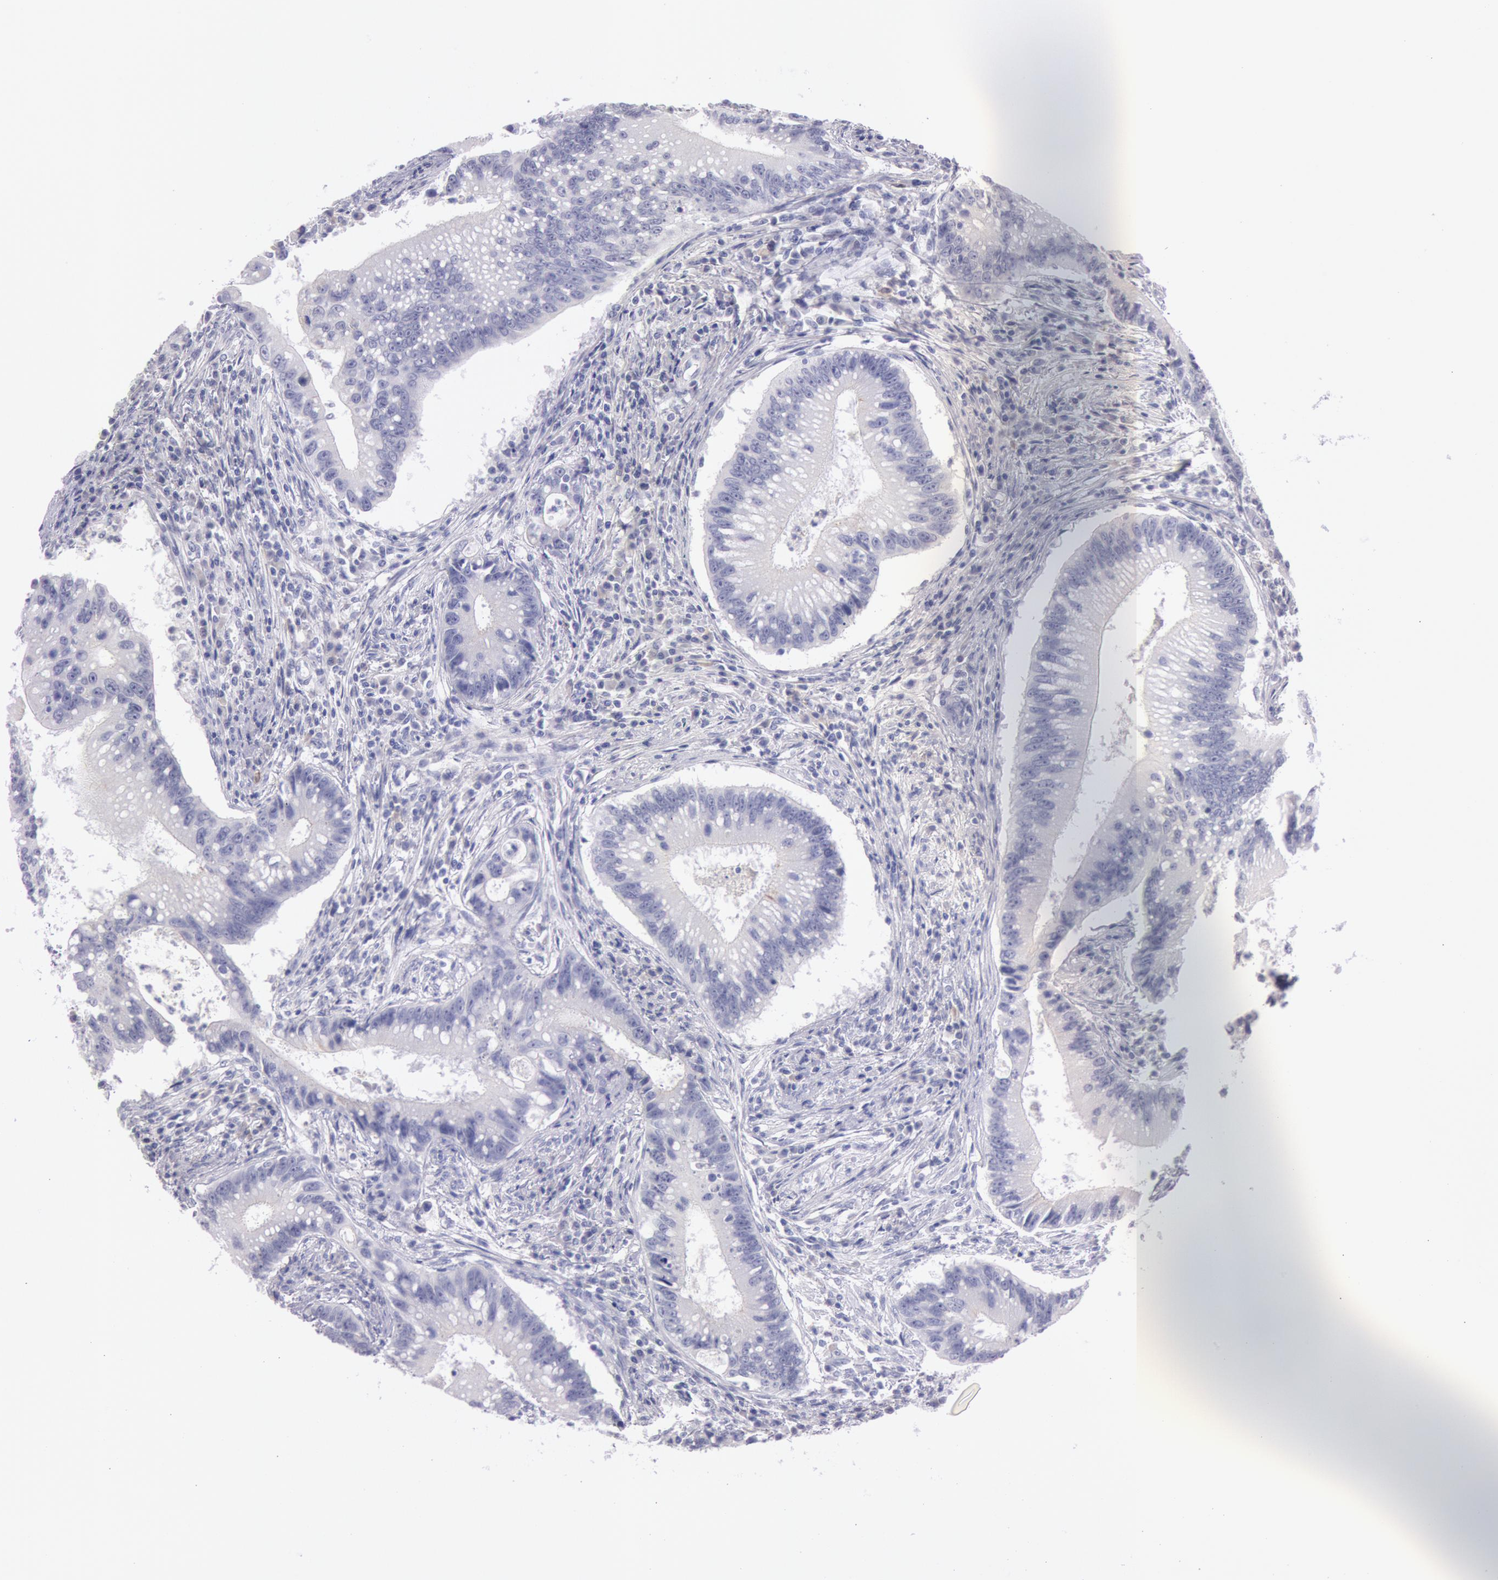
{"staining": {"intensity": "negative", "quantity": "none", "location": "none"}, "tissue": "colorectal cancer", "cell_type": "Tumor cells", "image_type": "cancer", "snomed": [{"axis": "morphology", "description": "Adenocarcinoma, NOS"}, {"axis": "topography", "description": "Rectum"}], "caption": "Tumor cells show no significant protein staining in colorectal cancer (adenocarcinoma).", "gene": "EGFR", "patient": {"sex": "female", "age": 81}}